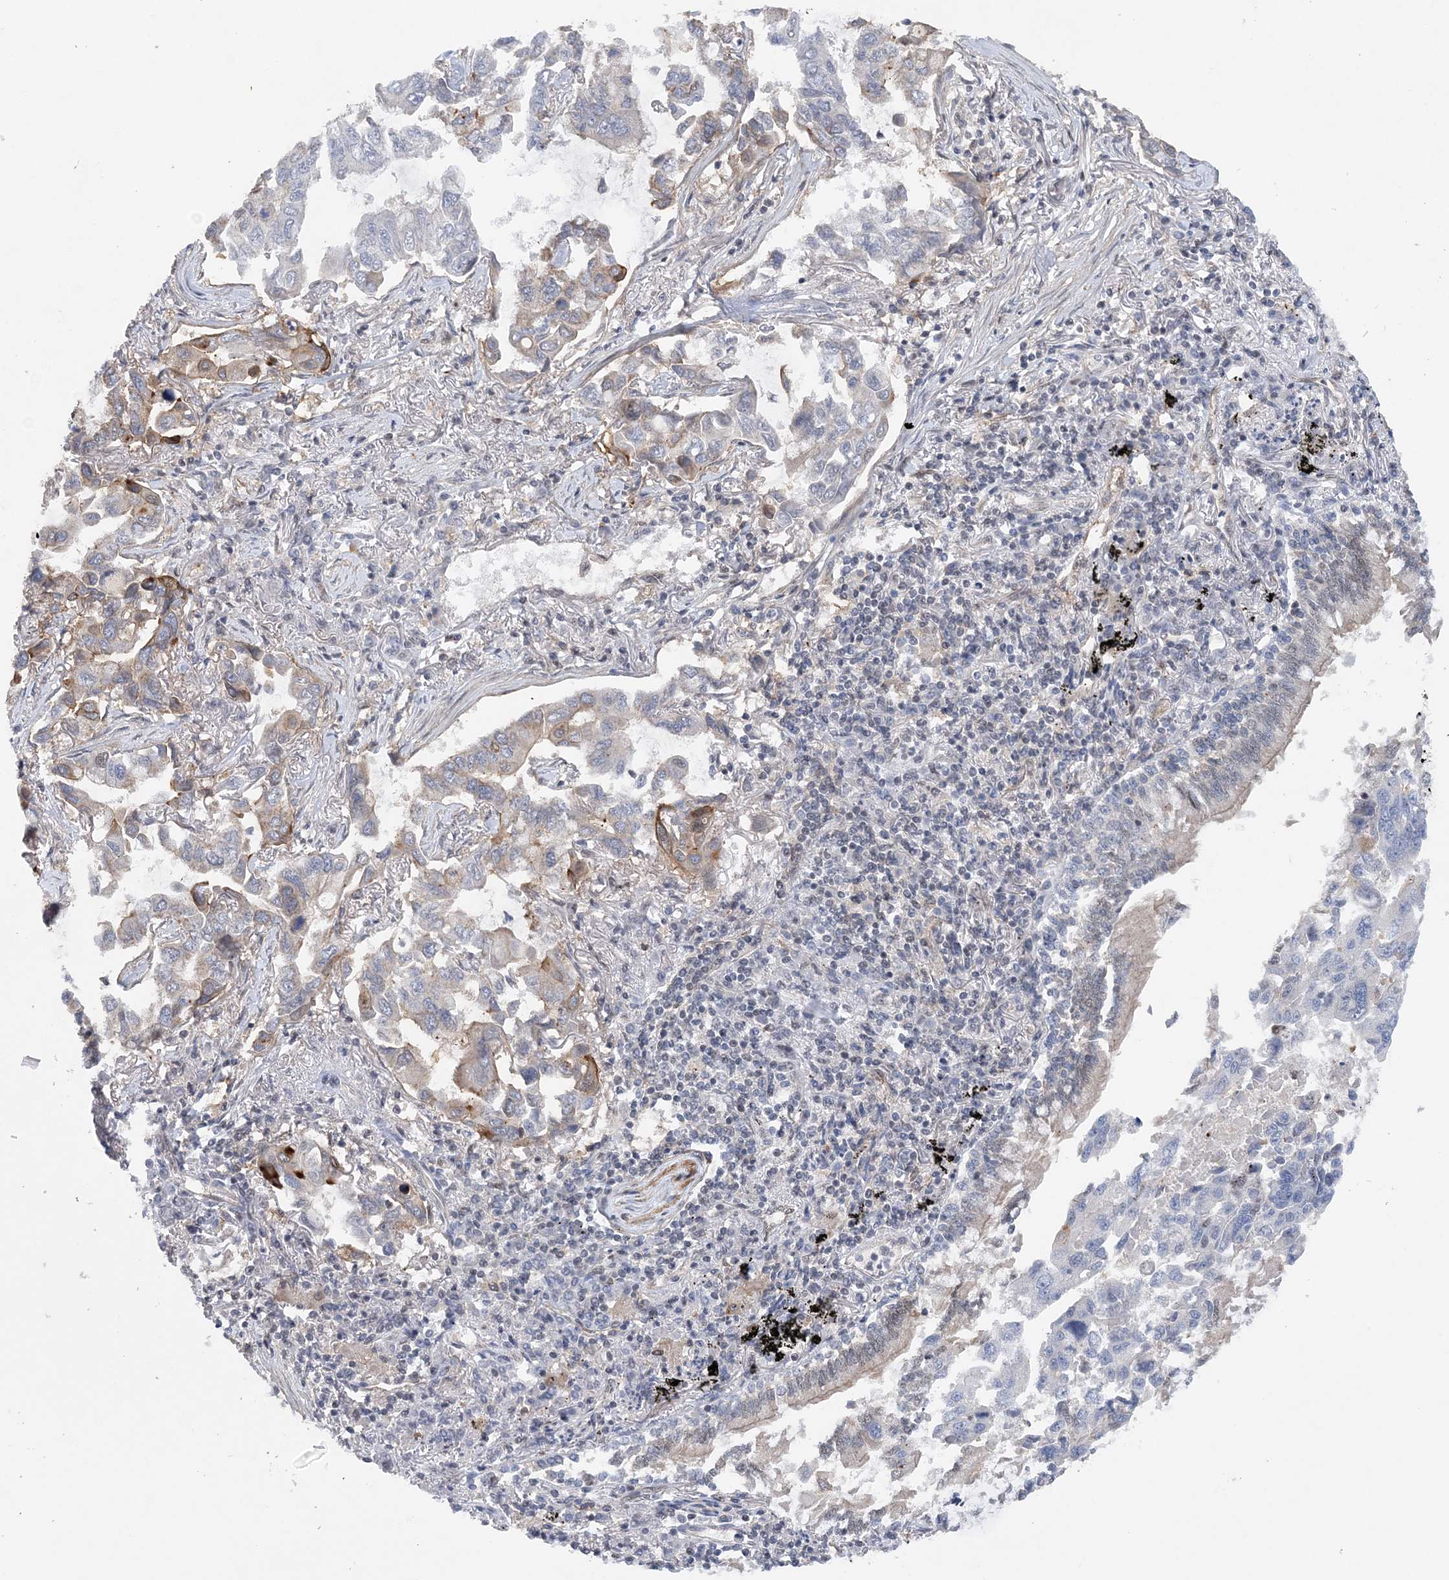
{"staining": {"intensity": "moderate", "quantity": "<25%", "location": "cytoplasmic/membranous"}, "tissue": "lung cancer", "cell_type": "Tumor cells", "image_type": "cancer", "snomed": [{"axis": "morphology", "description": "Adenocarcinoma, NOS"}, {"axis": "topography", "description": "Lung"}], "caption": "About <25% of tumor cells in adenocarcinoma (lung) reveal moderate cytoplasmic/membranous protein positivity as visualized by brown immunohistochemical staining.", "gene": "CCDC152", "patient": {"sex": "male", "age": 64}}